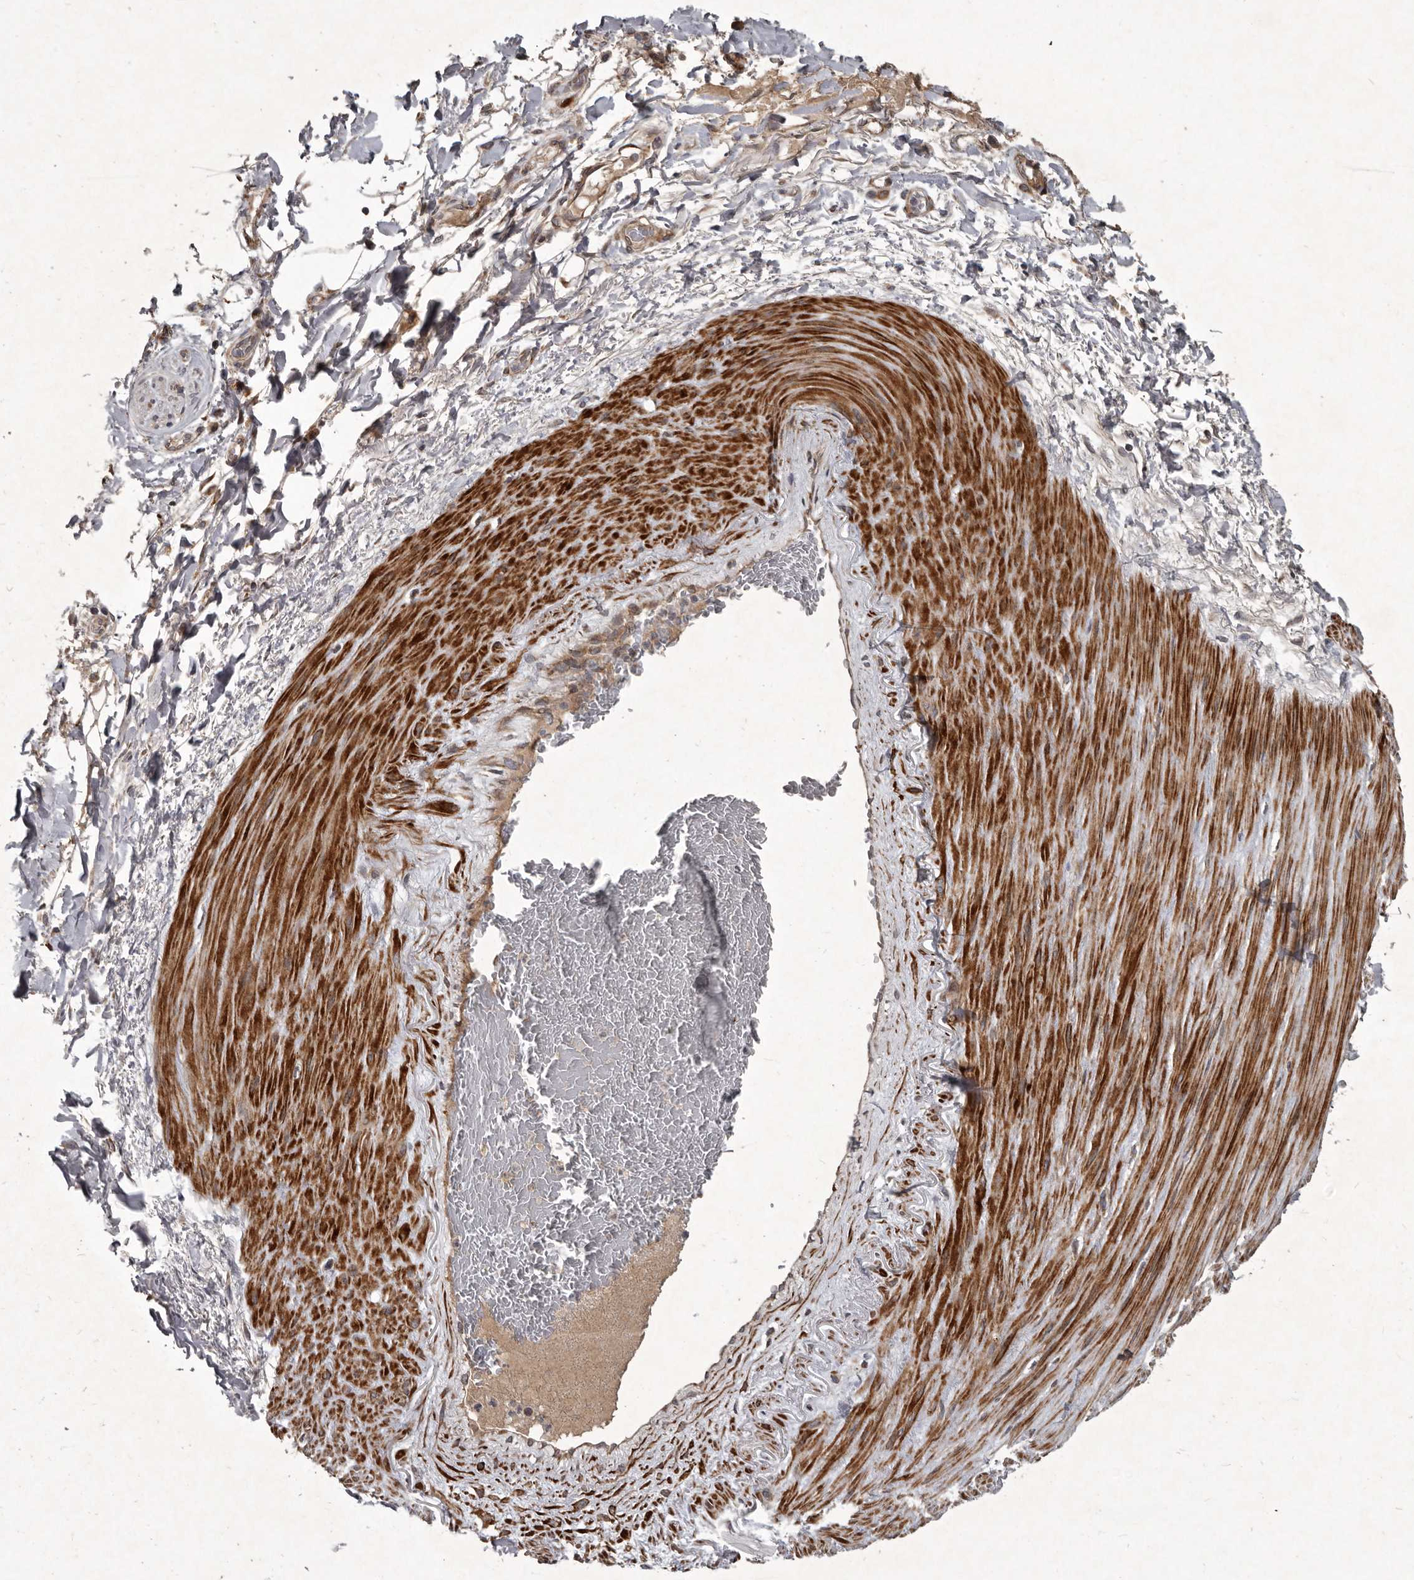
{"staining": {"intensity": "moderate", "quantity": ">75%", "location": "cytoplasmic/membranous"}, "tissue": "adipose tissue", "cell_type": "Adipocytes", "image_type": "normal", "snomed": [{"axis": "morphology", "description": "Normal tissue, NOS"}, {"axis": "morphology", "description": "Adenocarcinoma, NOS"}, {"axis": "topography", "description": "Esophagus"}], "caption": "Moderate cytoplasmic/membranous positivity for a protein is present in about >75% of adipocytes of benign adipose tissue using immunohistochemistry (IHC).", "gene": "MRPS15", "patient": {"sex": "male", "age": 62}}